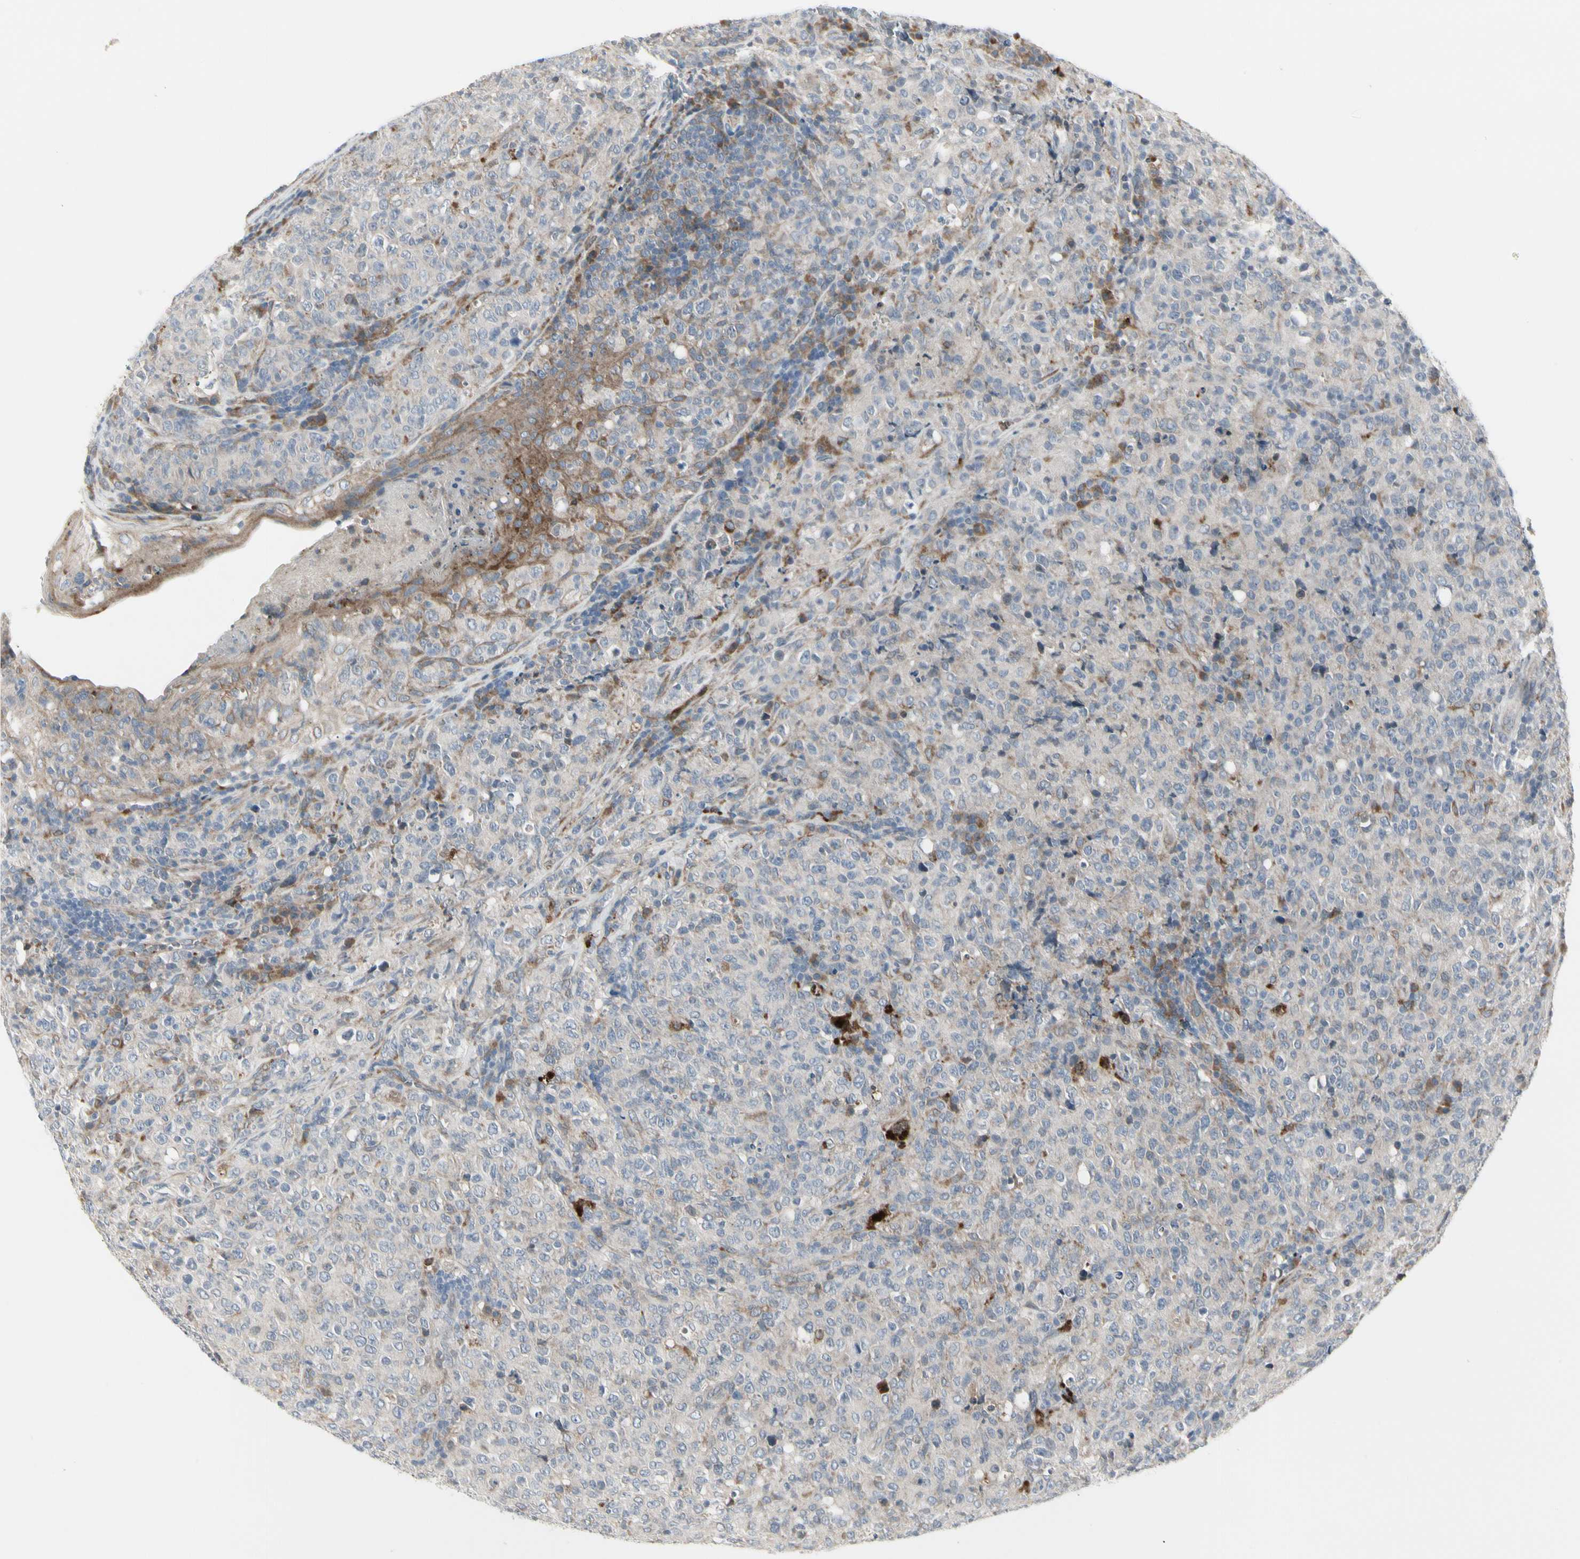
{"staining": {"intensity": "weak", "quantity": "<25%", "location": "cytoplasmic/membranous"}, "tissue": "lymphoma", "cell_type": "Tumor cells", "image_type": "cancer", "snomed": [{"axis": "morphology", "description": "Malignant lymphoma, non-Hodgkin's type, High grade"}, {"axis": "topography", "description": "Tonsil"}], "caption": "High magnification brightfield microscopy of malignant lymphoma, non-Hodgkin's type (high-grade) stained with DAB (3,3'-diaminobenzidine) (brown) and counterstained with hematoxylin (blue): tumor cells show no significant expression. (DAB (3,3'-diaminobenzidine) immunohistochemistry (IHC), high magnification).", "gene": "GRN", "patient": {"sex": "female", "age": 36}}